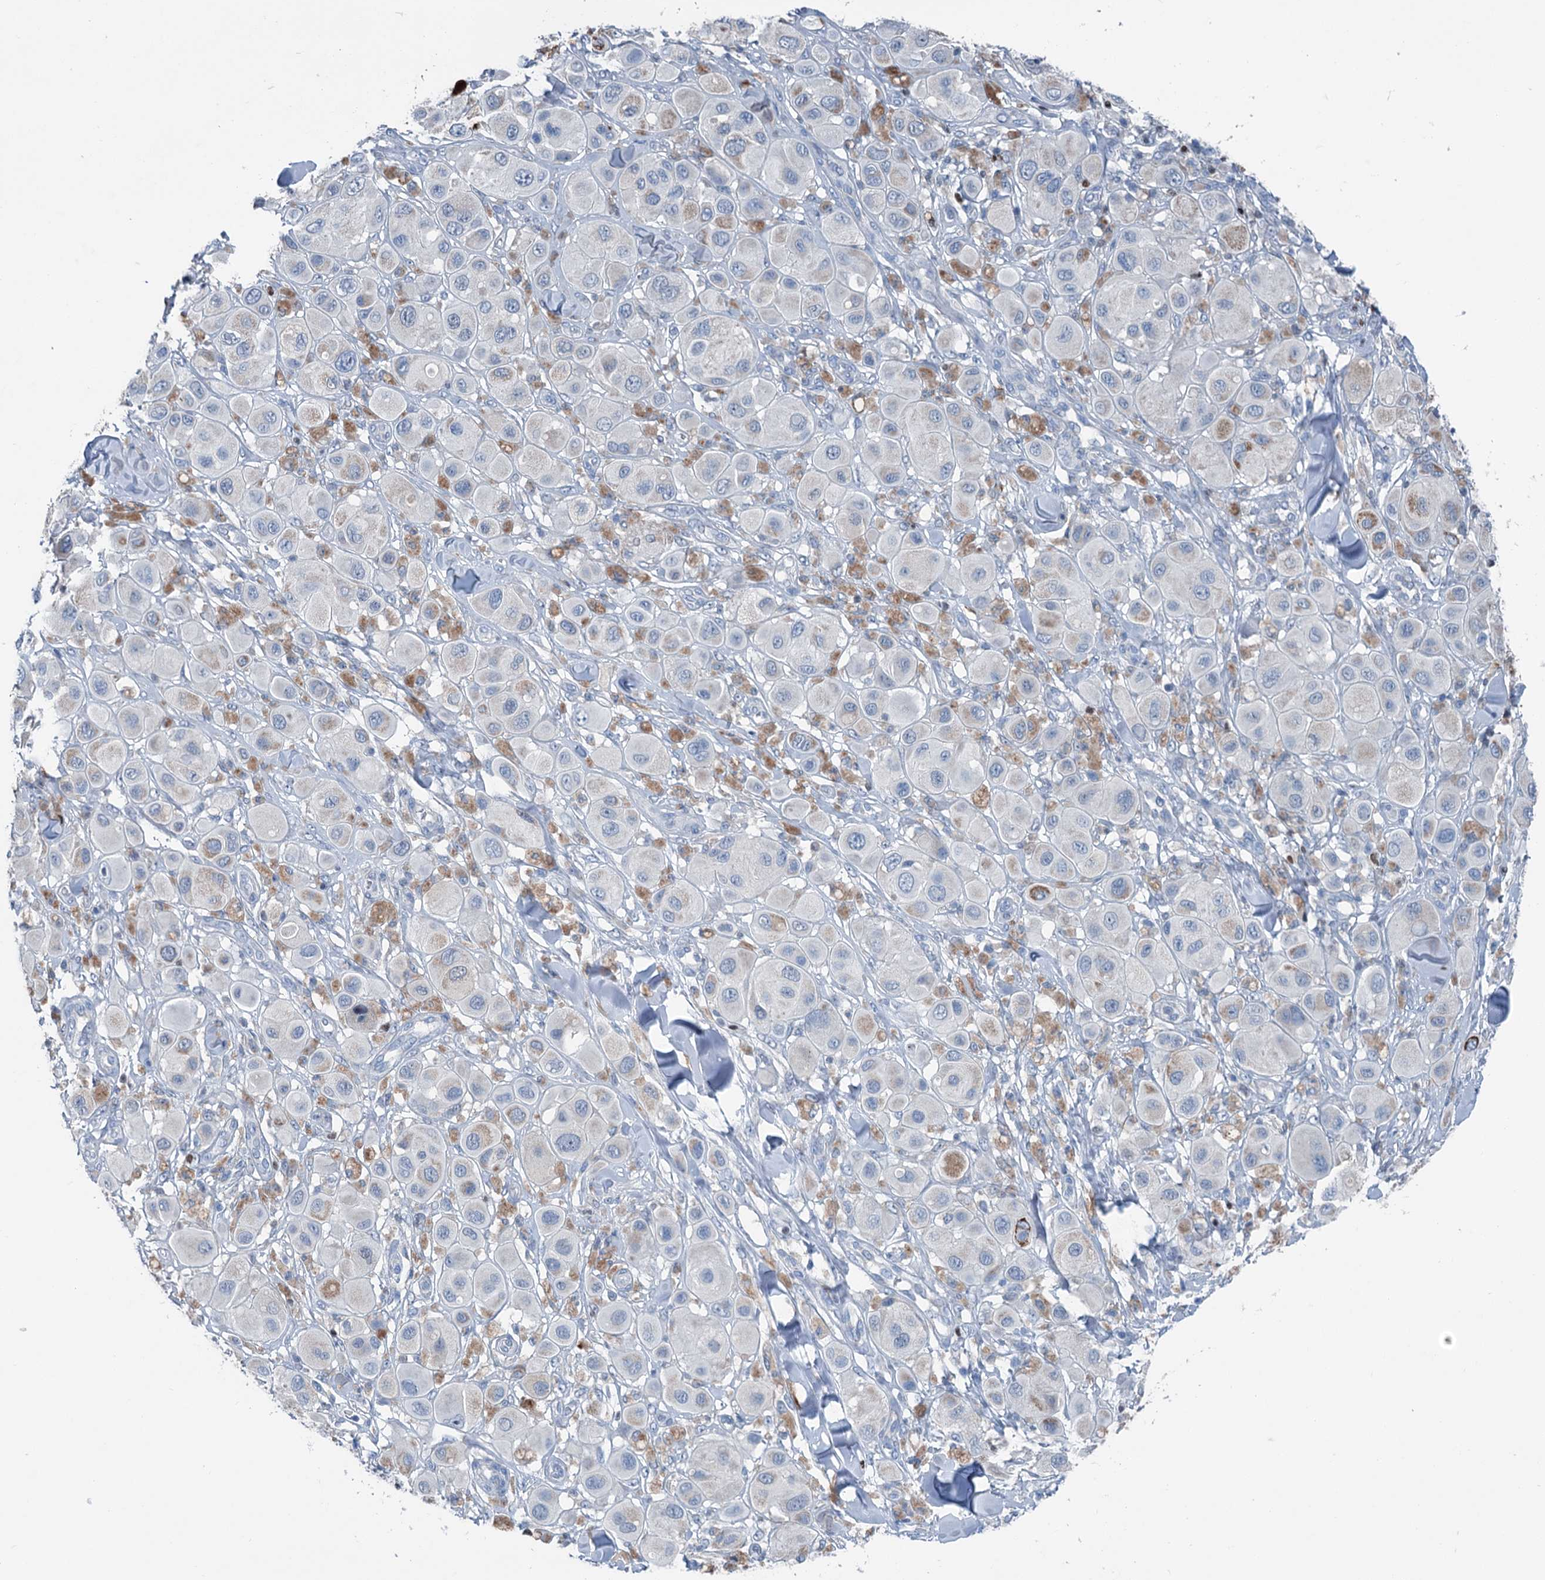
{"staining": {"intensity": "negative", "quantity": "none", "location": "none"}, "tissue": "melanoma", "cell_type": "Tumor cells", "image_type": "cancer", "snomed": [{"axis": "morphology", "description": "Malignant melanoma, Metastatic site"}, {"axis": "topography", "description": "Skin"}], "caption": "Tumor cells show no significant protein positivity in melanoma.", "gene": "ELP4", "patient": {"sex": "male", "age": 41}}